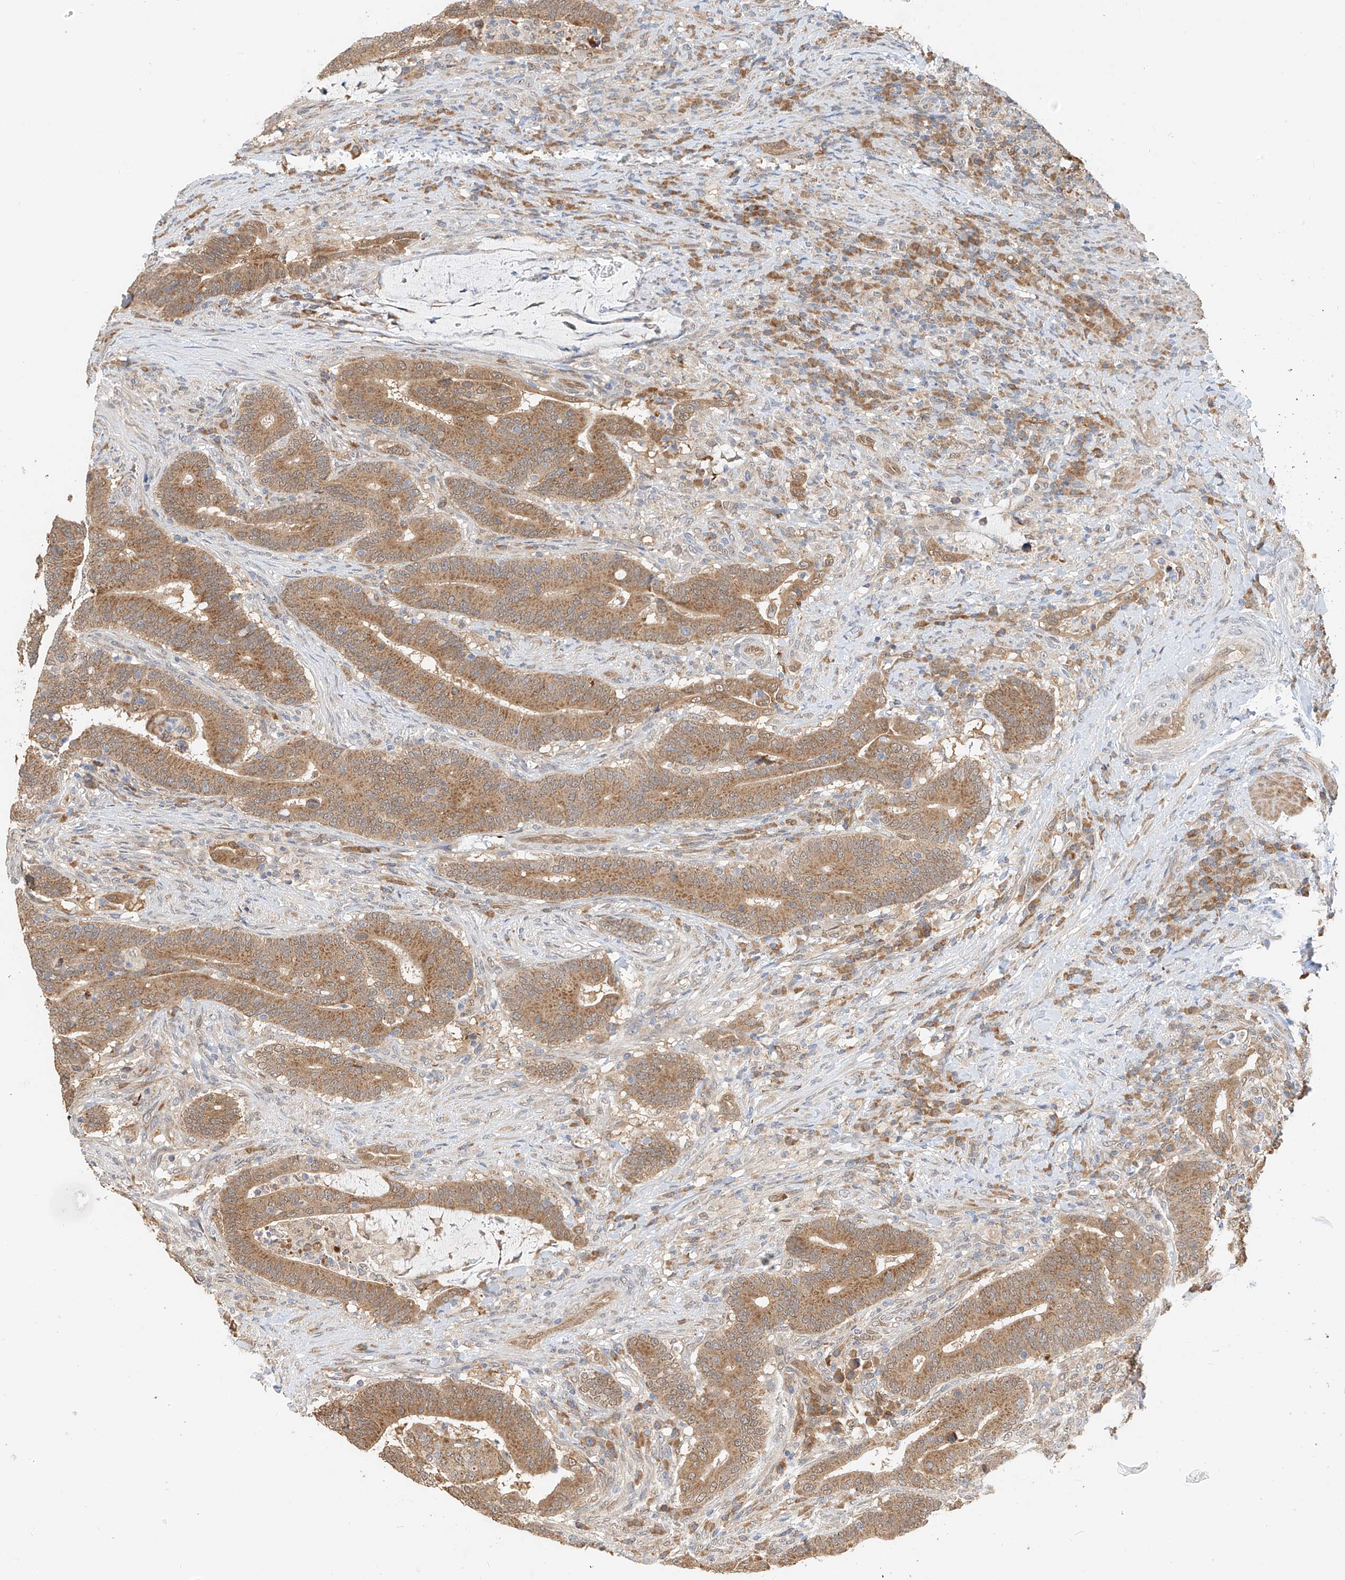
{"staining": {"intensity": "moderate", "quantity": ">75%", "location": "cytoplasmic/membranous"}, "tissue": "colorectal cancer", "cell_type": "Tumor cells", "image_type": "cancer", "snomed": [{"axis": "morphology", "description": "Adenocarcinoma, NOS"}, {"axis": "topography", "description": "Colon"}], "caption": "A brown stain shows moderate cytoplasmic/membranous staining of a protein in human colorectal adenocarcinoma tumor cells.", "gene": "PPA2", "patient": {"sex": "female", "age": 66}}